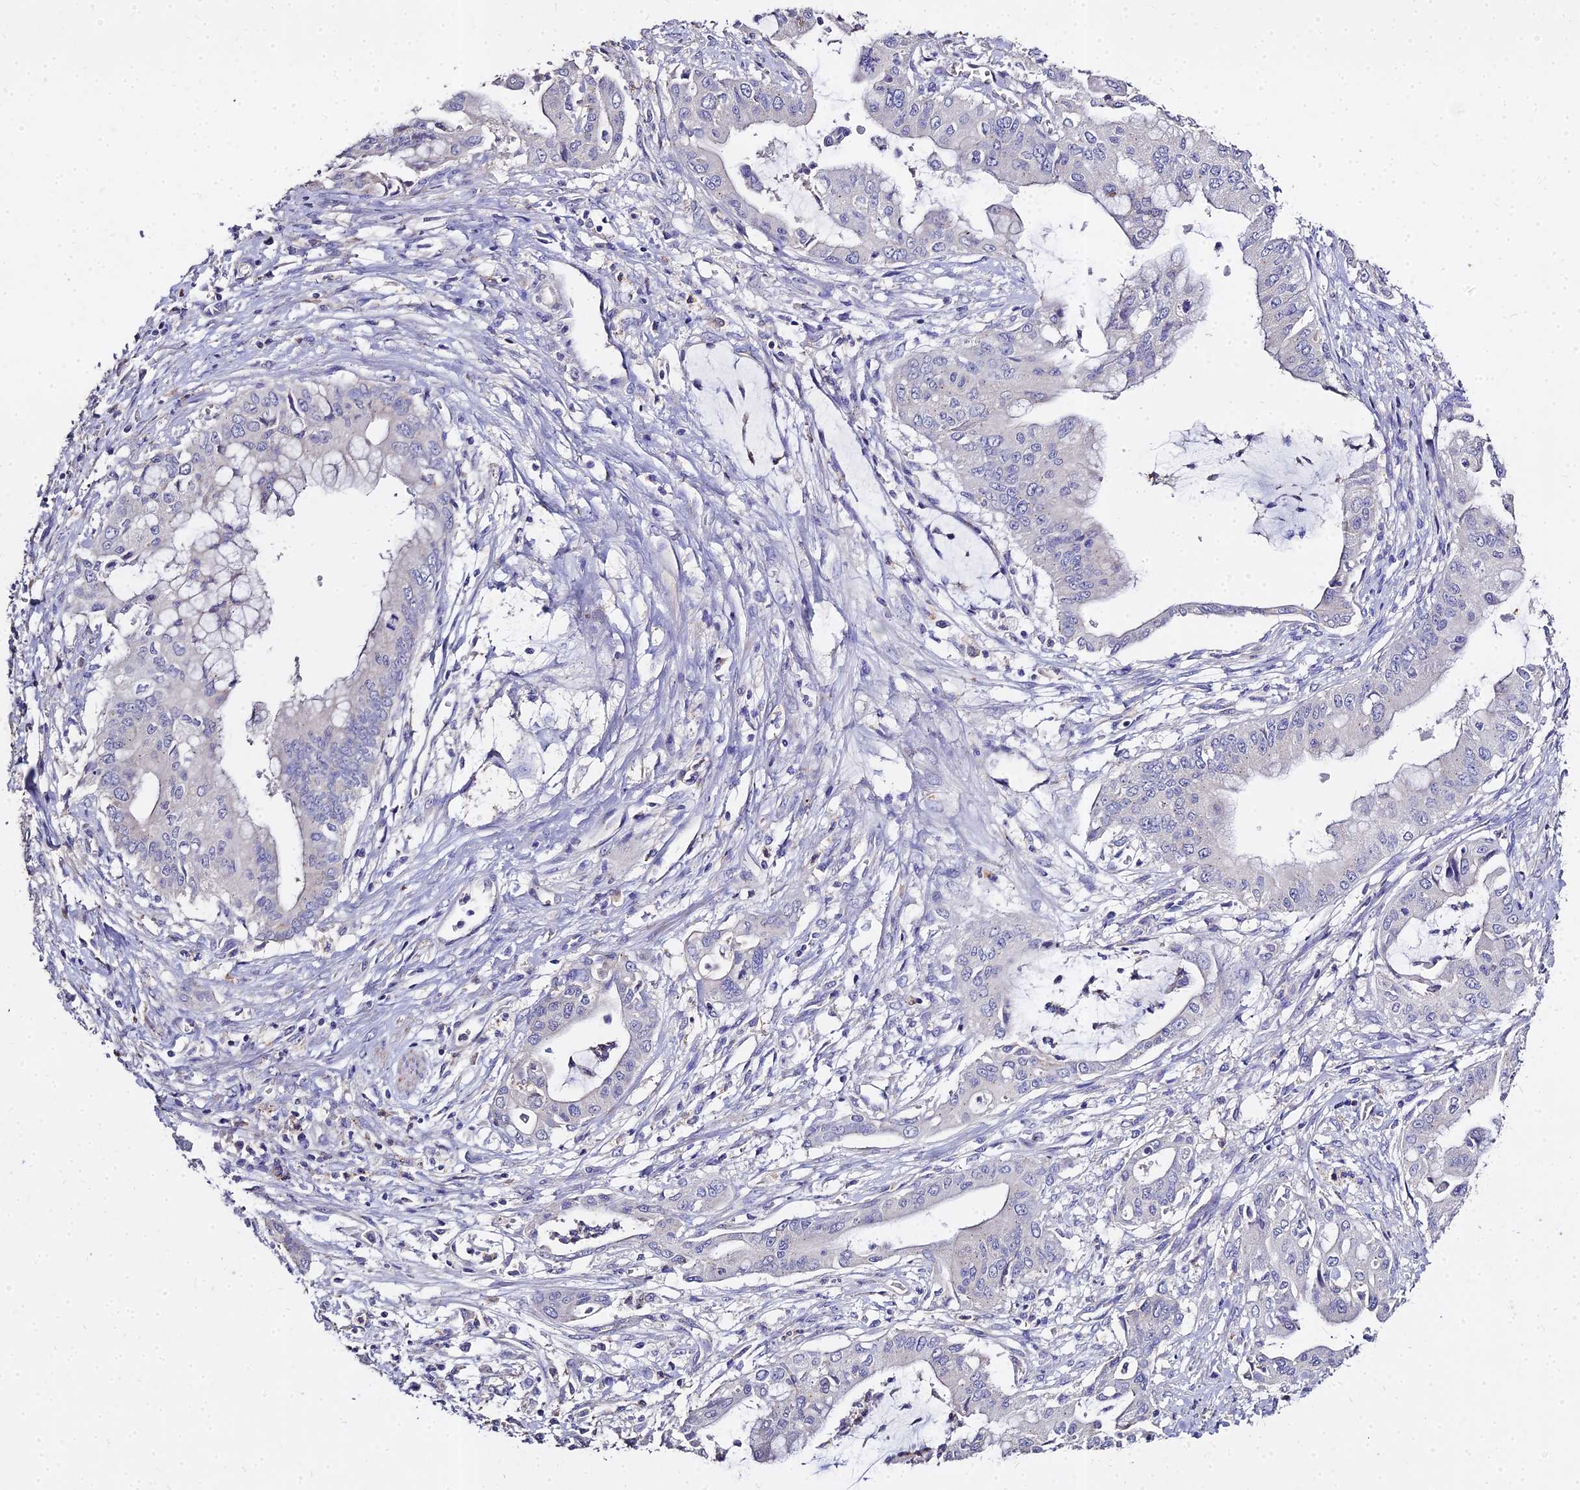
{"staining": {"intensity": "negative", "quantity": "none", "location": "none"}, "tissue": "pancreatic cancer", "cell_type": "Tumor cells", "image_type": "cancer", "snomed": [{"axis": "morphology", "description": "Adenocarcinoma, NOS"}, {"axis": "topography", "description": "Pancreas"}], "caption": "An IHC micrograph of pancreatic cancer is shown. There is no staining in tumor cells of pancreatic cancer.", "gene": "GLYAT", "patient": {"sex": "male", "age": 46}}